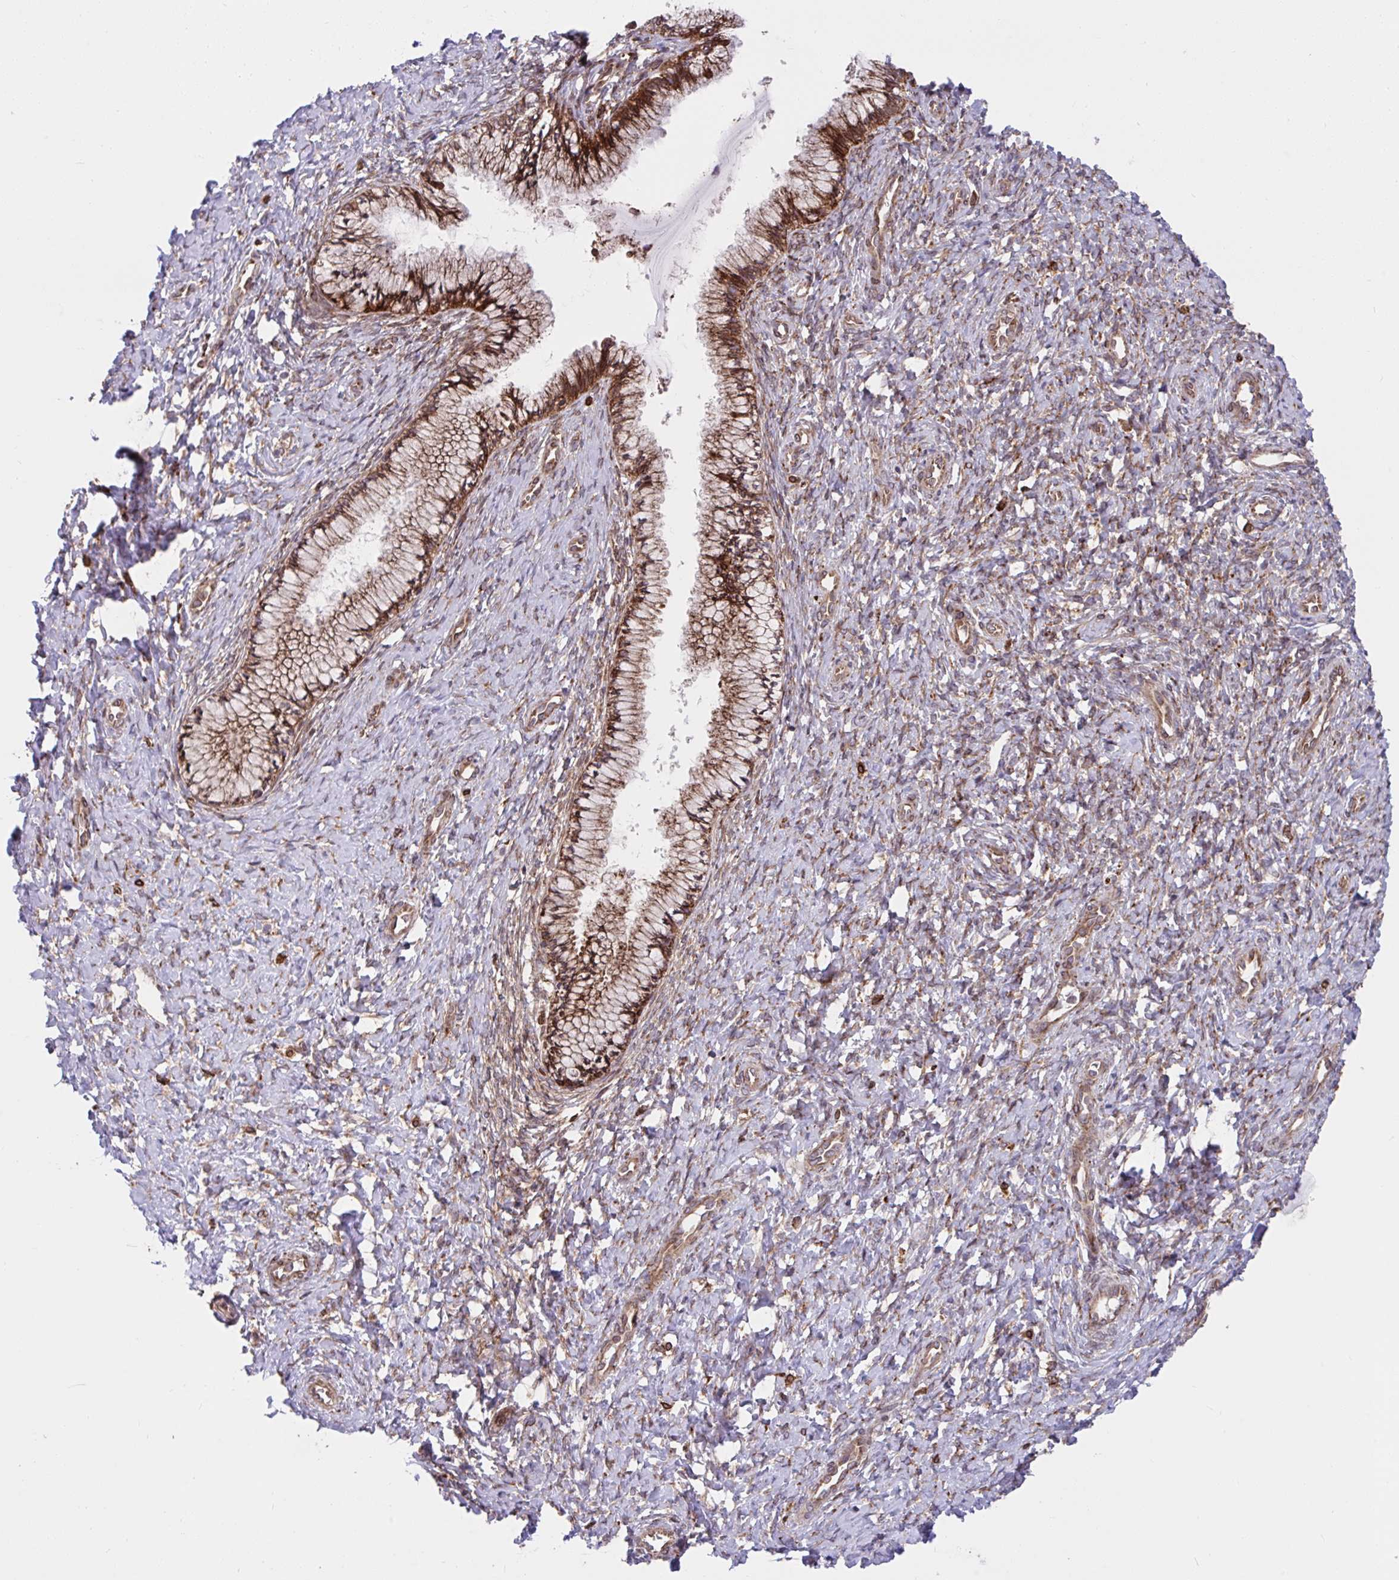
{"staining": {"intensity": "strong", "quantity": "25%-75%", "location": "cytoplasmic/membranous"}, "tissue": "cervix", "cell_type": "Glandular cells", "image_type": "normal", "snomed": [{"axis": "morphology", "description": "Normal tissue, NOS"}, {"axis": "topography", "description": "Cervix"}], "caption": "IHC (DAB) staining of benign cervix displays strong cytoplasmic/membranous protein staining in approximately 25%-75% of glandular cells. (IHC, brightfield microscopy, high magnification).", "gene": "STIM2", "patient": {"sex": "female", "age": 37}}